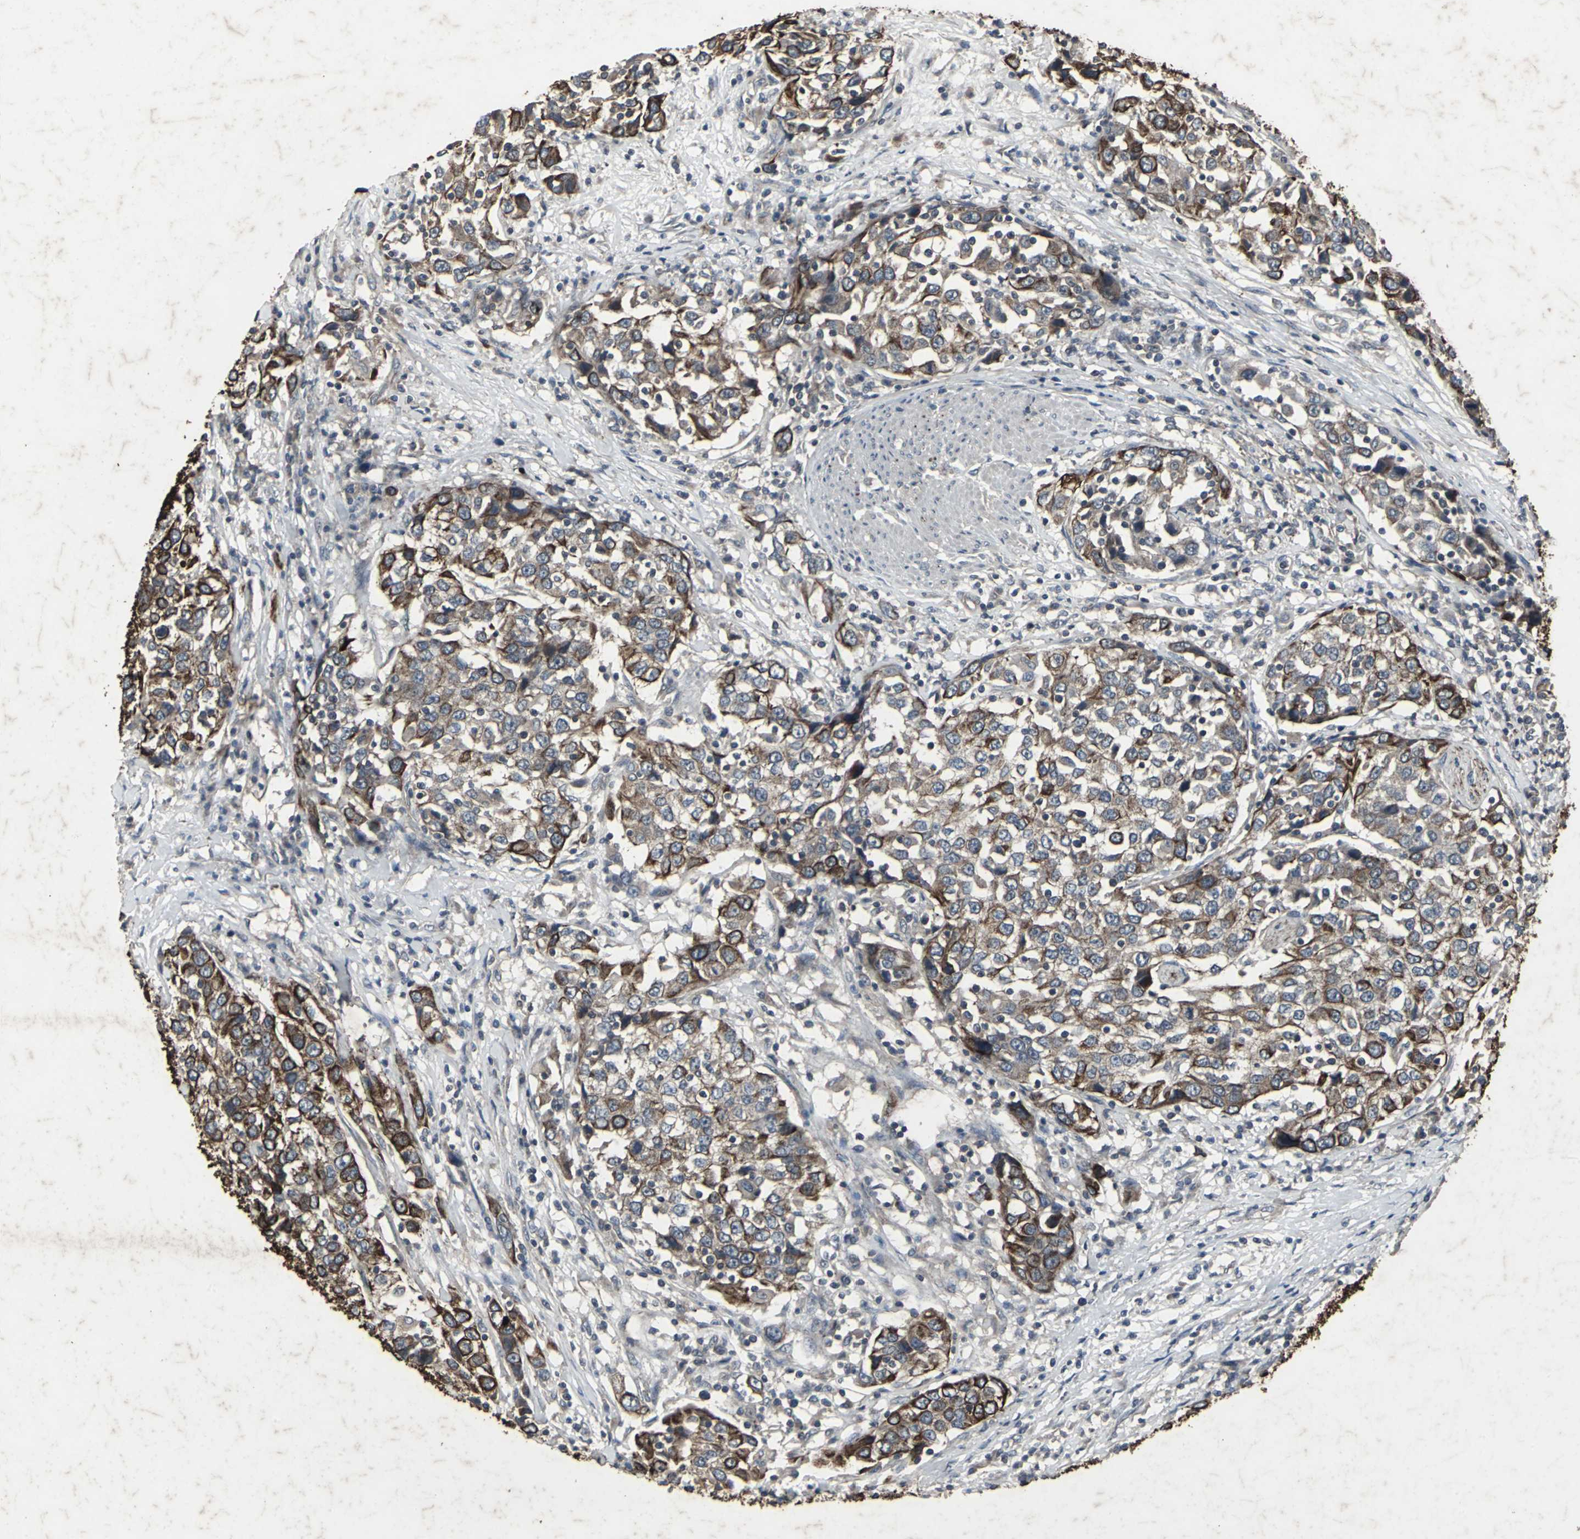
{"staining": {"intensity": "strong", "quantity": ">75%", "location": "cytoplasmic/membranous"}, "tissue": "urothelial cancer", "cell_type": "Tumor cells", "image_type": "cancer", "snomed": [{"axis": "morphology", "description": "Urothelial carcinoma, High grade"}, {"axis": "topography", "description": "Urinary bladder"}], "caption": "A photomicrograph showing strong cytoplasmic/membranous staining in about >75% of tumor cells in high-grade urothelial carcinoma, as visualized by brown immunohistochemical staining.", "gene": "CCR9", "patient": {"sex": "female", "age": 80}}